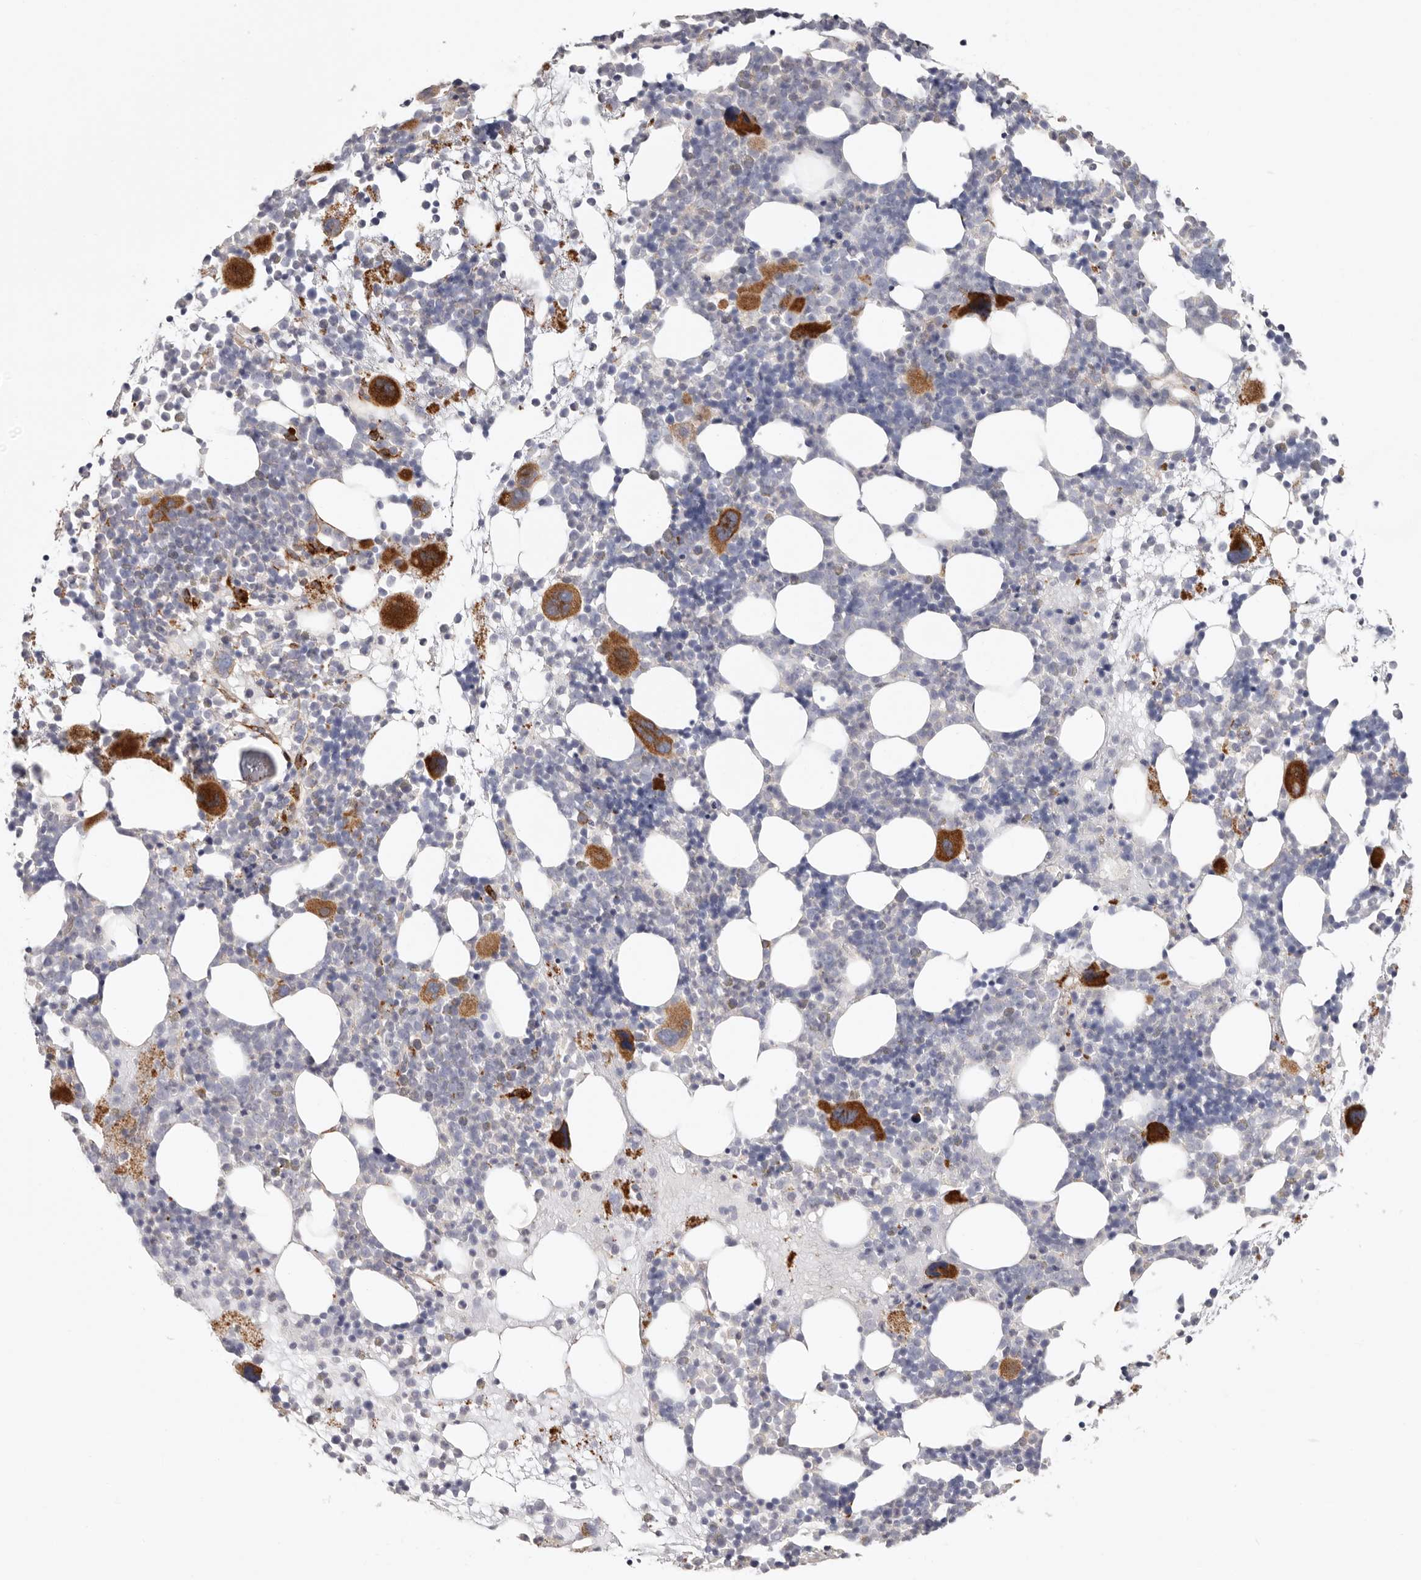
{"staining": {"intensity": "strong", "quantity": "<25%", "location": "cytoplasmic/membranous"}, "tissue": "bone marrow", "cell_type": "Hematopoietic cells", "image_type": "normal", "snomed": [{"axis": "morphology", "description": "Normal tissue, NOS"}, {"axis": "topography", "description": "Bone marrow"}], "caption": "This is a histology image of IHC staining of unremarkable bone marrow, which shows strong positivity in the cytoplasmic/membranous of hematopoietic cells.", "gene": "PKDCC", "patient": {"sex": "female", "age": 57}}